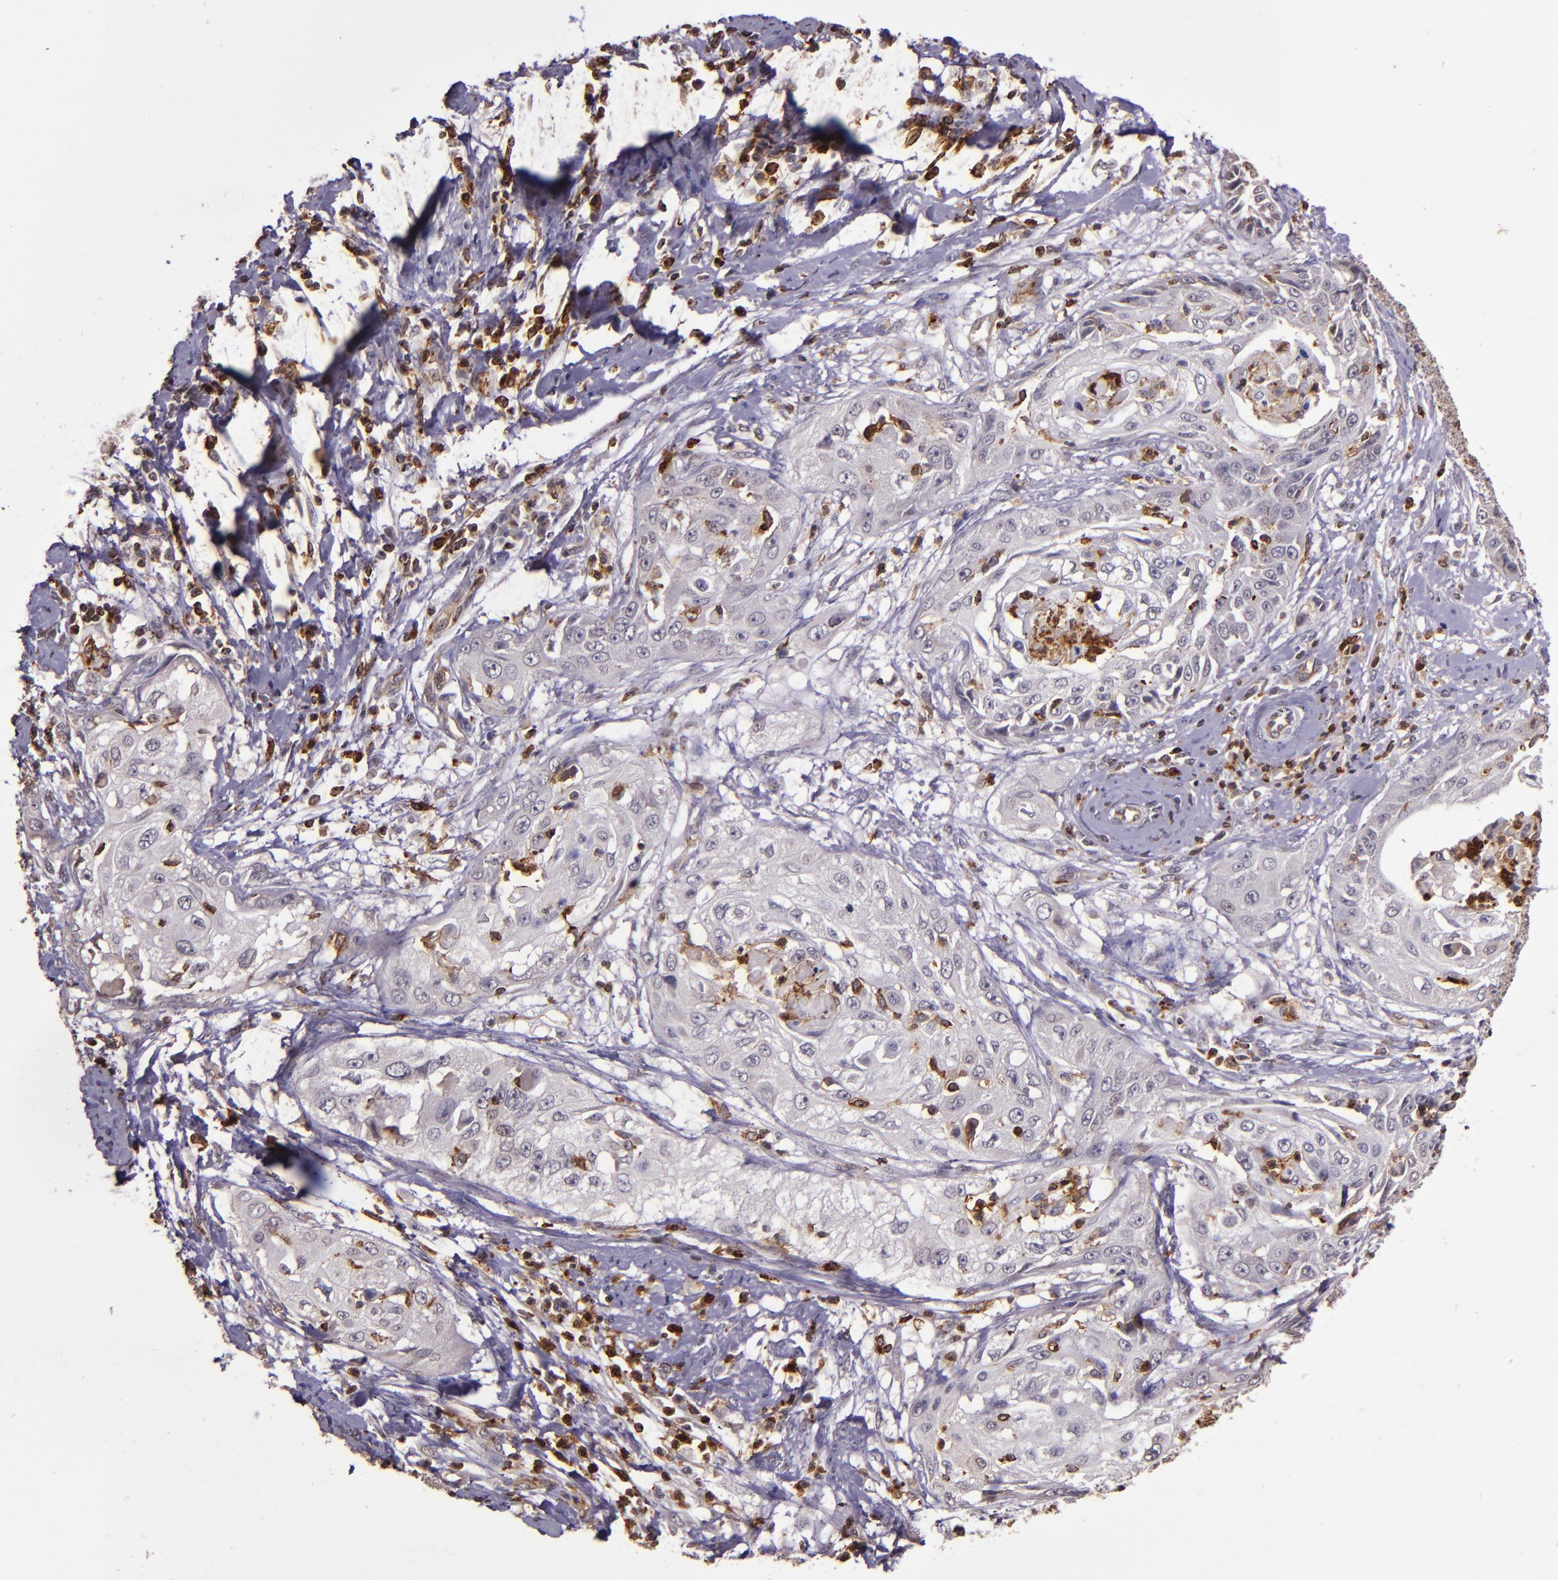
{"staining": {"intensity": "negative", "quantity": "none", "location": "none"}, "tissue": "cervical cancer", "cell_type": "Tumor cells", "image_type": "cancer", "snomed": [{"axis": "morphology", "description": "Squamous cell carcinoma, NOS"}, {"axis": "topography", "description": "Cervix"}], "caption": "Human cervical squamous cell carcinoma stained for a protein using immunohistochemistry (IHC) displays no expression in tumor cells.", "gene": "SLC2A3", "patient": {"sex": "female", "age": 64}}